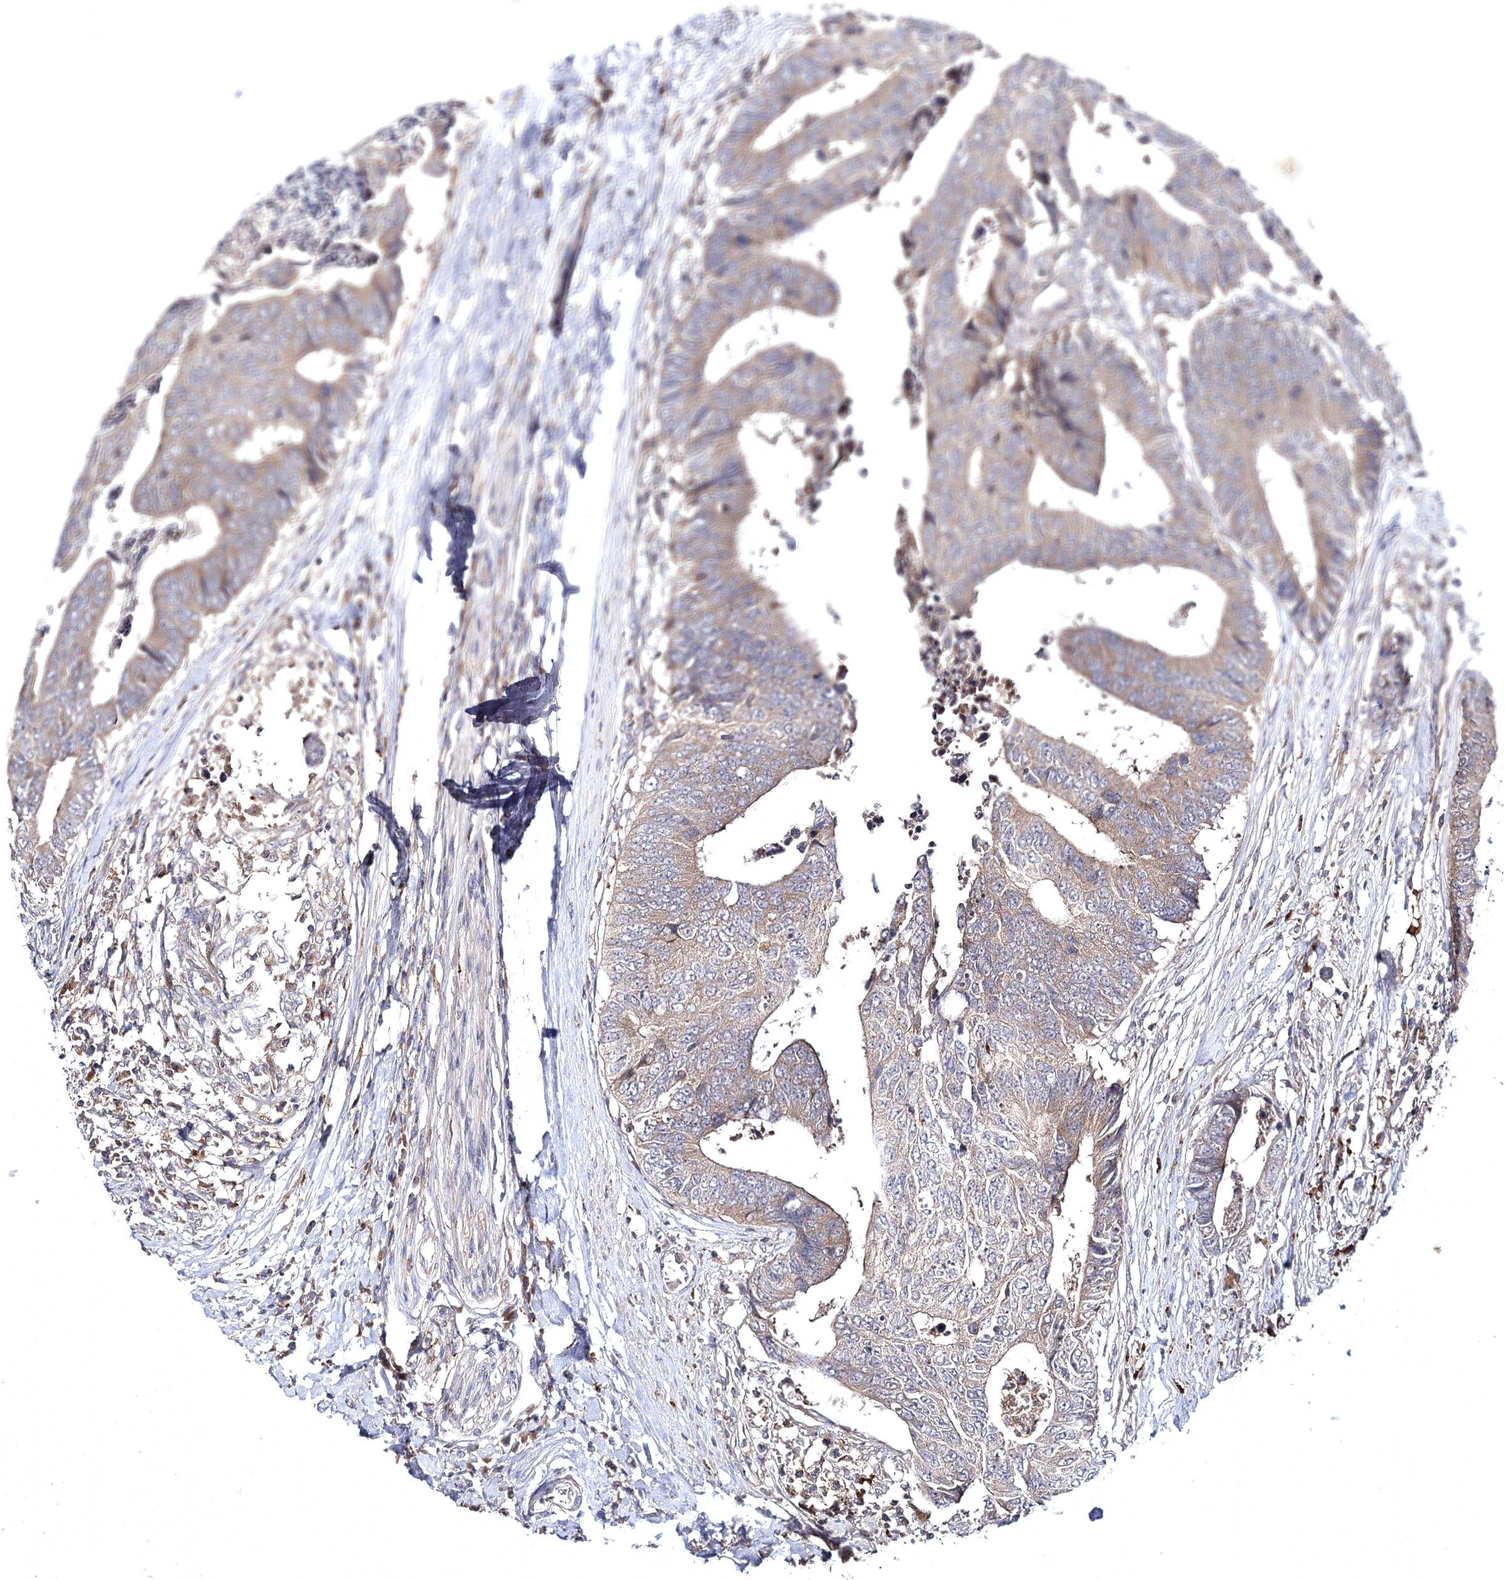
{"staining": {"intensity": "weak", "quantity": ">75%", "location": "cytoplasmic/membranous"}, "tissue": "colorectal cancer", "cell_type": "Tumor cells", "image_type": "cancer", "snomed": [{"axis": "morphology", "description": "Adenocarcinoma, NOS"}, {"axis": "topography", "description": "Rectum"}], "caption": "Colorectal cancer (adenocarcinoma) stained with DAB immunohistochemistry displays low levels of weak cytoplasmic/membranous staining in approximately >75% of tumor cells.", "gene": "BCR", "patient": {"sex": "male", "age": 84}}